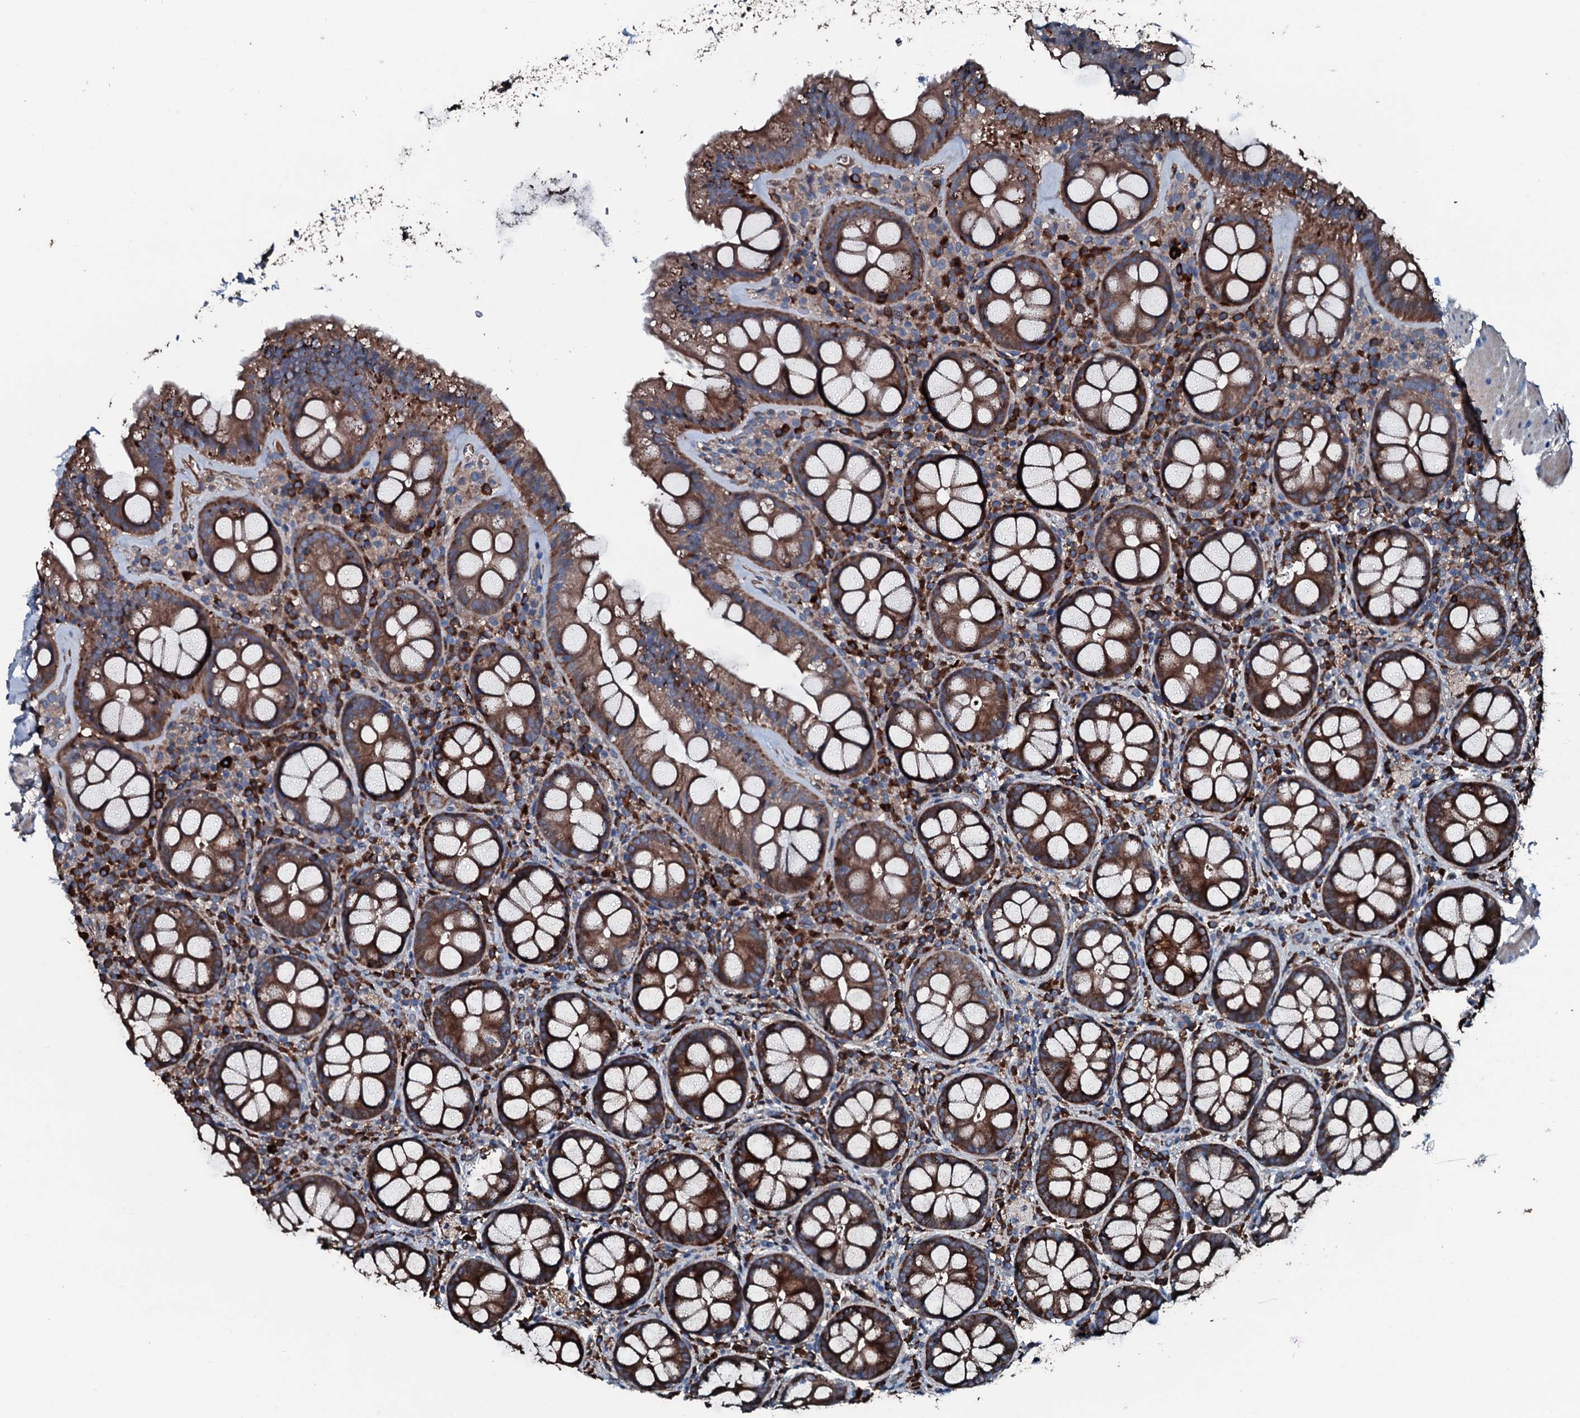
{"staining": {"intensity": "strong", "quantity": ">75%", "location": "cytoplasmic/membranous"}, "tissue": "rectum", "cell_type": "Glandular cells", "image_type": "normal", "snomed": [{"axis": "morphology", "description": "Normal tissue, NOS"}, {"axis": "topography", "description": "Rectum"}], "caption": "Immunohistochemistry (IHC) micrograph of unremarkable rectum stained for a protein (brown), which displays high levels of strong cytoplasmic/membranous staining in approximately >75% of glandular cells.", "gene": "AARS1", "patient": {"sex": "male", "age": 83}}